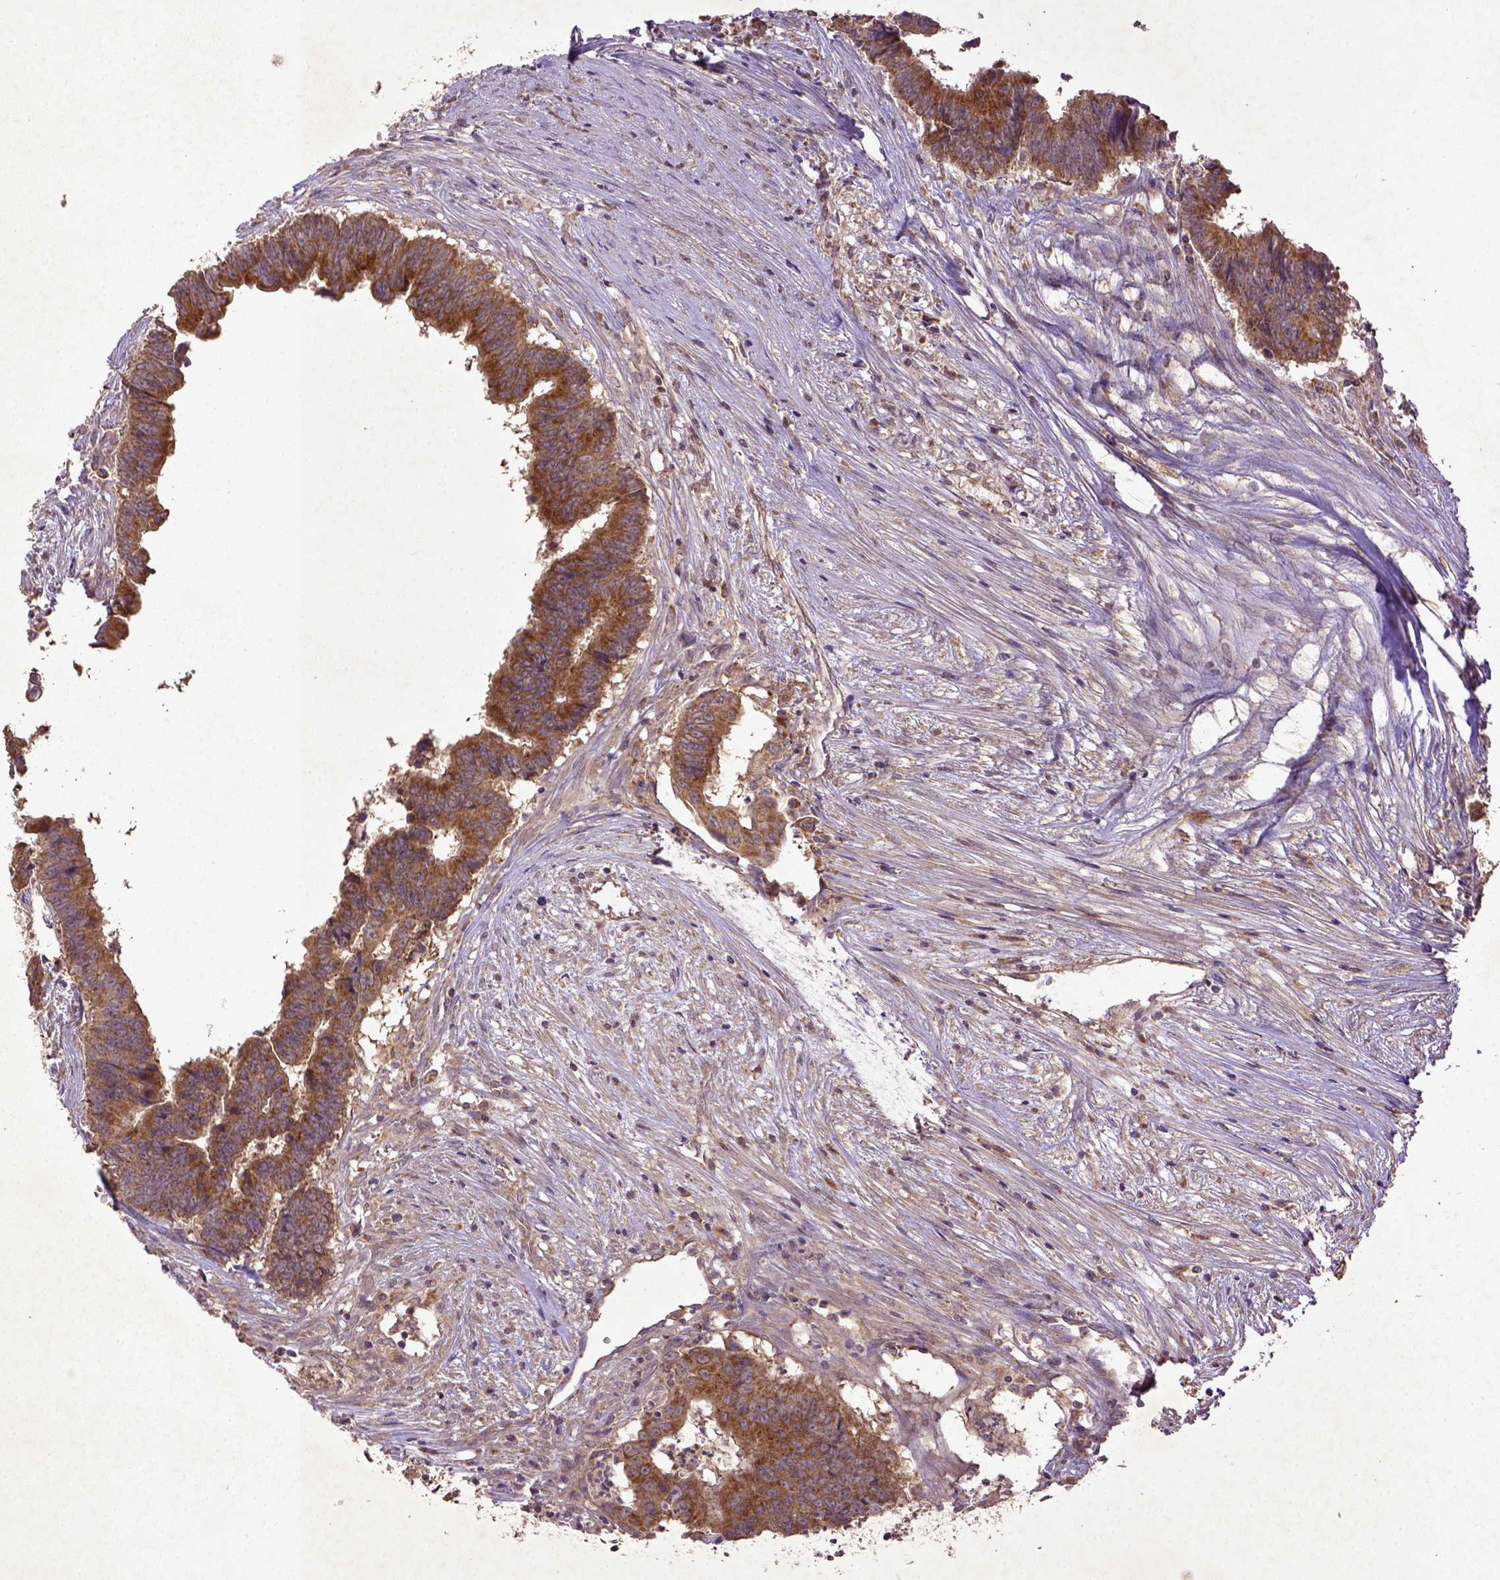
{"staining": {"intensity": "moderate", "quantity": ">75%", "location": "cytoplasmic/membranous"}, "tissue": "colorectal cancer", "cell_type": "Tumor cells", "image_type": "cancer", "snomed": [{"axis": "morphology", "description": "Adenocarcinoma, NOS"}, {"axis": "topography", "description": "Colon"}], "caption": "A brown stain highlights moderate cytoplasmic/membranous expression of a protein in adenocarcinoma (colorectal) tumor cells.", "gene": "MT-CO1", "patient": {"sex": "female", "age": 82}}